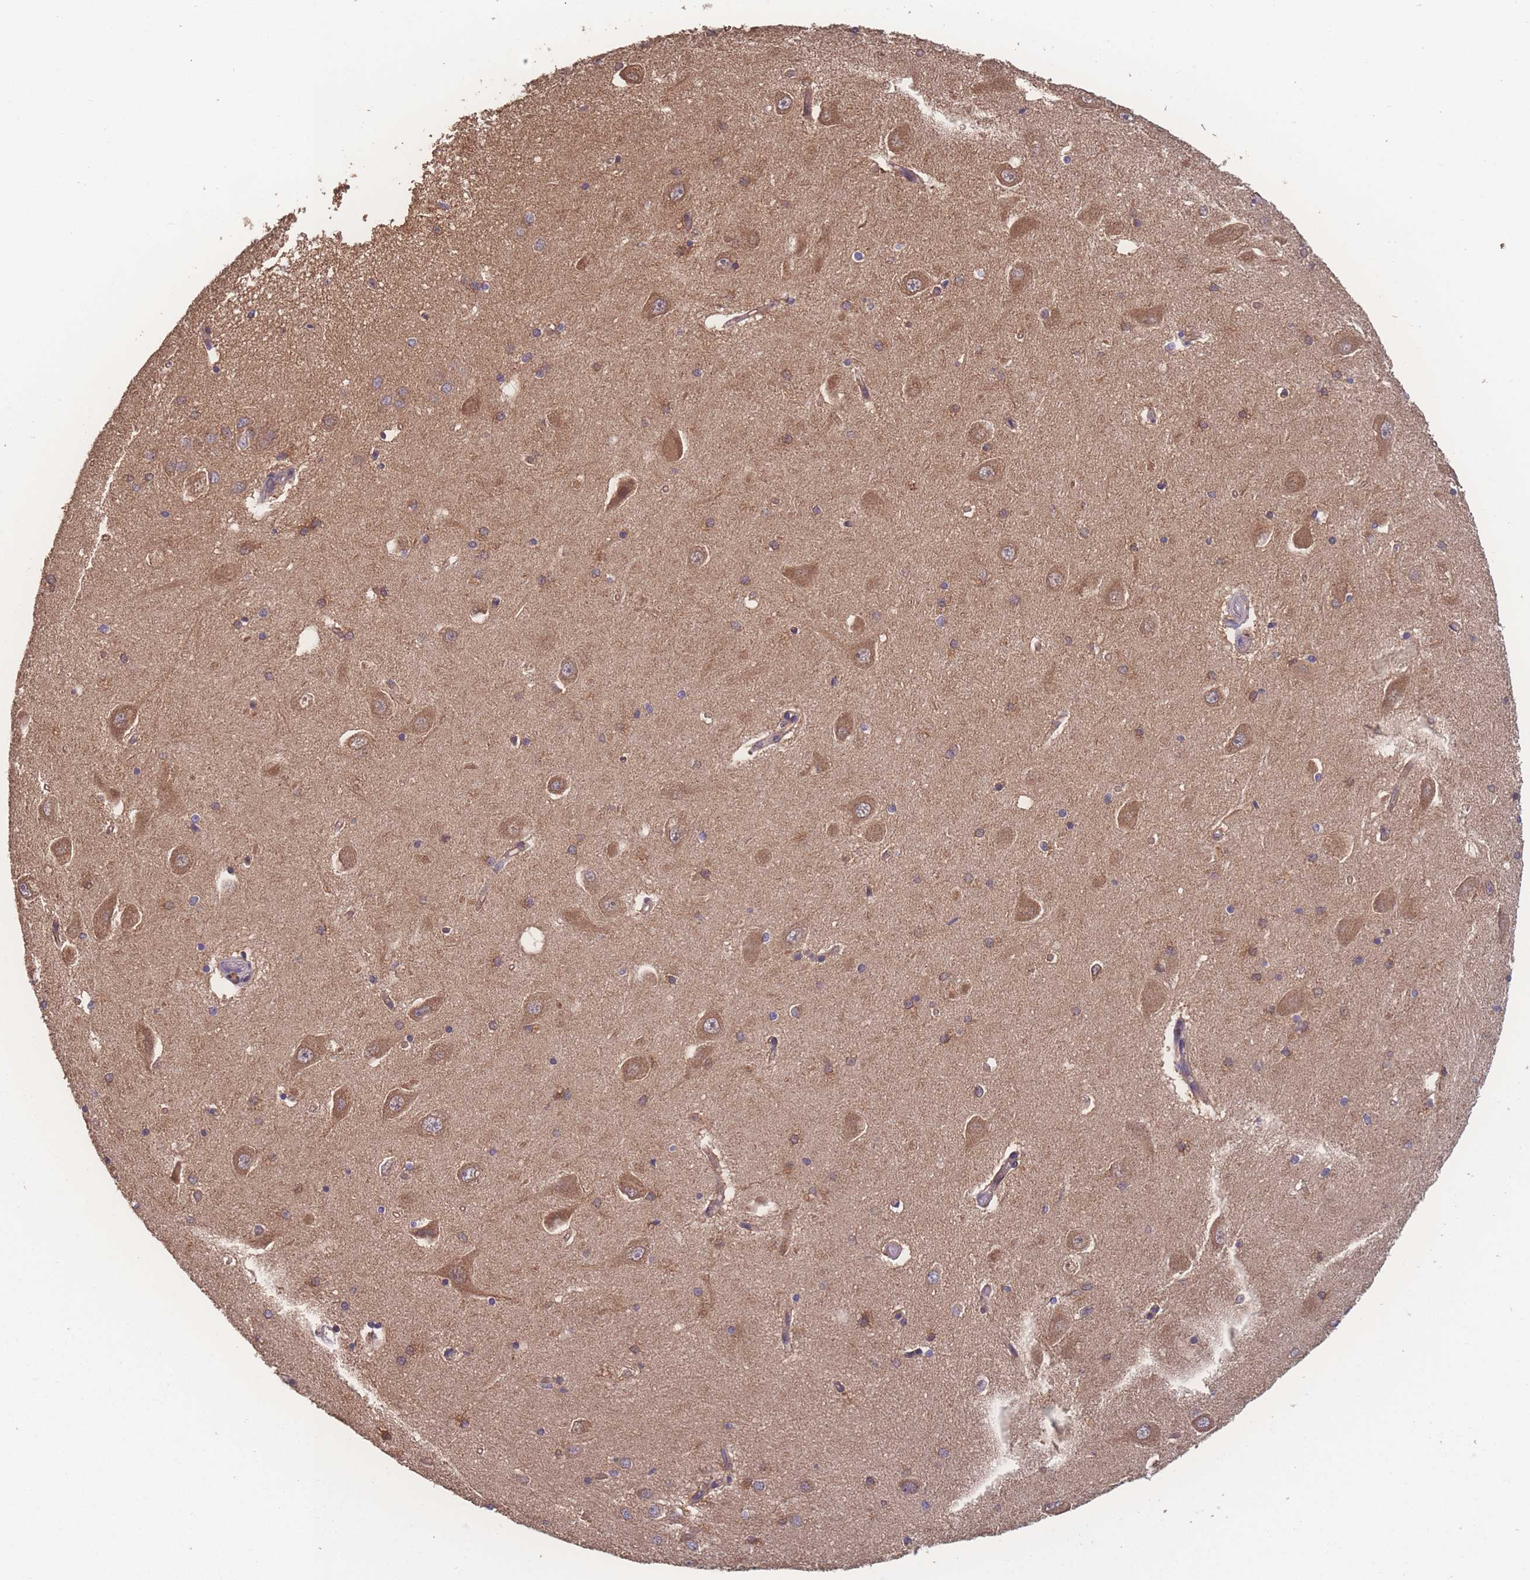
{"staining": {"intensity": "weak", "quantity": "25%-75%", "location": "cytoplasmic/membranous"}, "tissue": "hippocampus", "cell_type": "Glial cells", "image_type": "normal", "snomed": [{"axis": "morphology", "description": "Normal tissue, NOS"}, {"axis": "topography", "description": "Hippocampus"}], "caption": "Hippocampus stained with a brown dye displays weak cytoplasmic/membranous positive positivity in approximately 25%-75% of glial cells.", "gene": "ATXN10", "patient": {"sex": "male", "age": 45}}